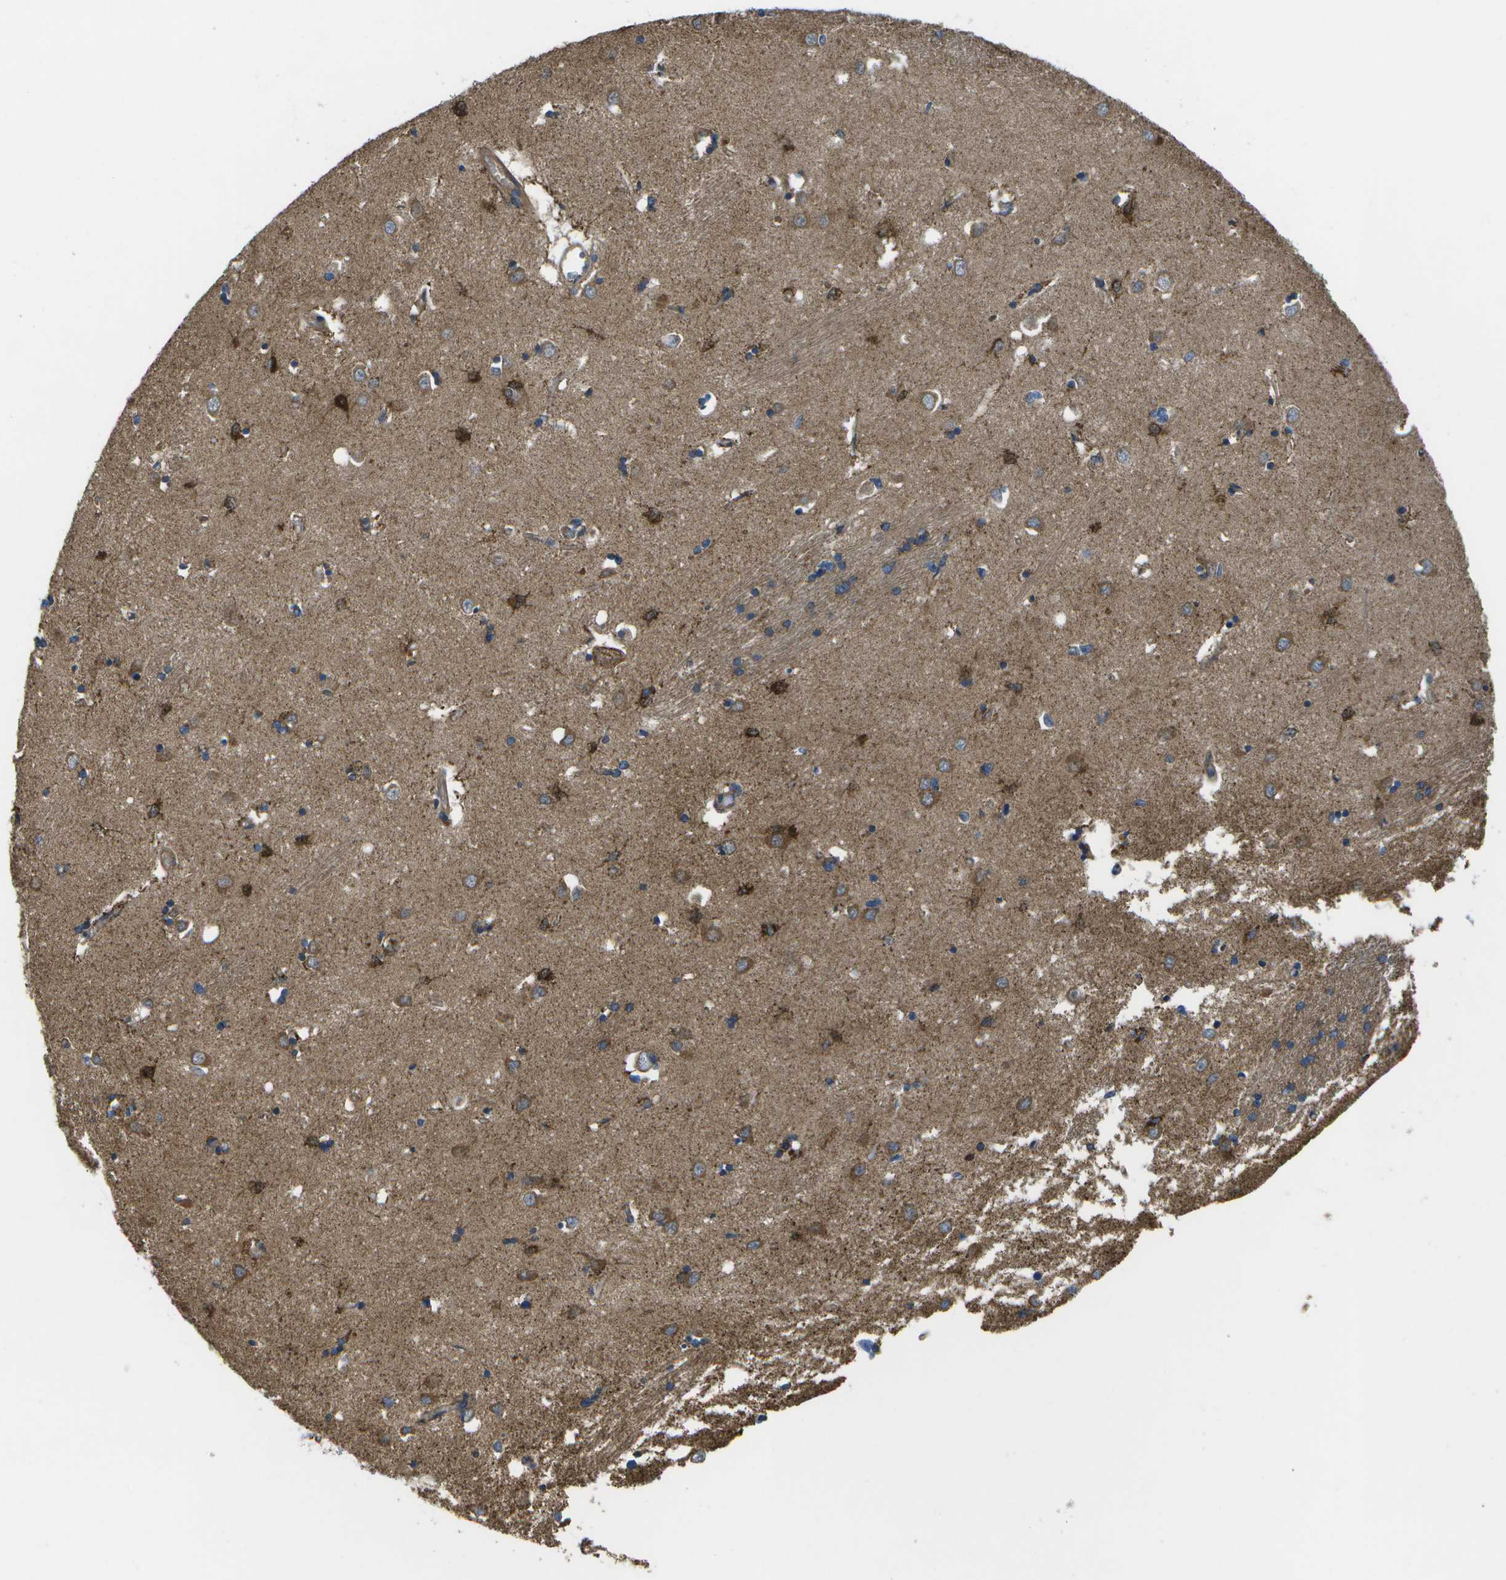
{"staining": {"intensity": "moderate", "quantity": "25%-75%", "location": "cytoplasmic/membranous"}, "tissue": "caudate", "cell_type": "Glial cells", "image_type": "normal", "snomed": [{"axis": "morphology", "description": "Normal tissue, NOS"}, {"axis": "topography", "description": "Lateral ventricle wall"}], "caption": "Caudate stained with immunohistochemistry (IHC) displays moderate cytoplasmic/membranous positivity in approximately 25%-75% of glial cells.", "gene": "MVK", "patient": {"sex": "female", "age": 19}}